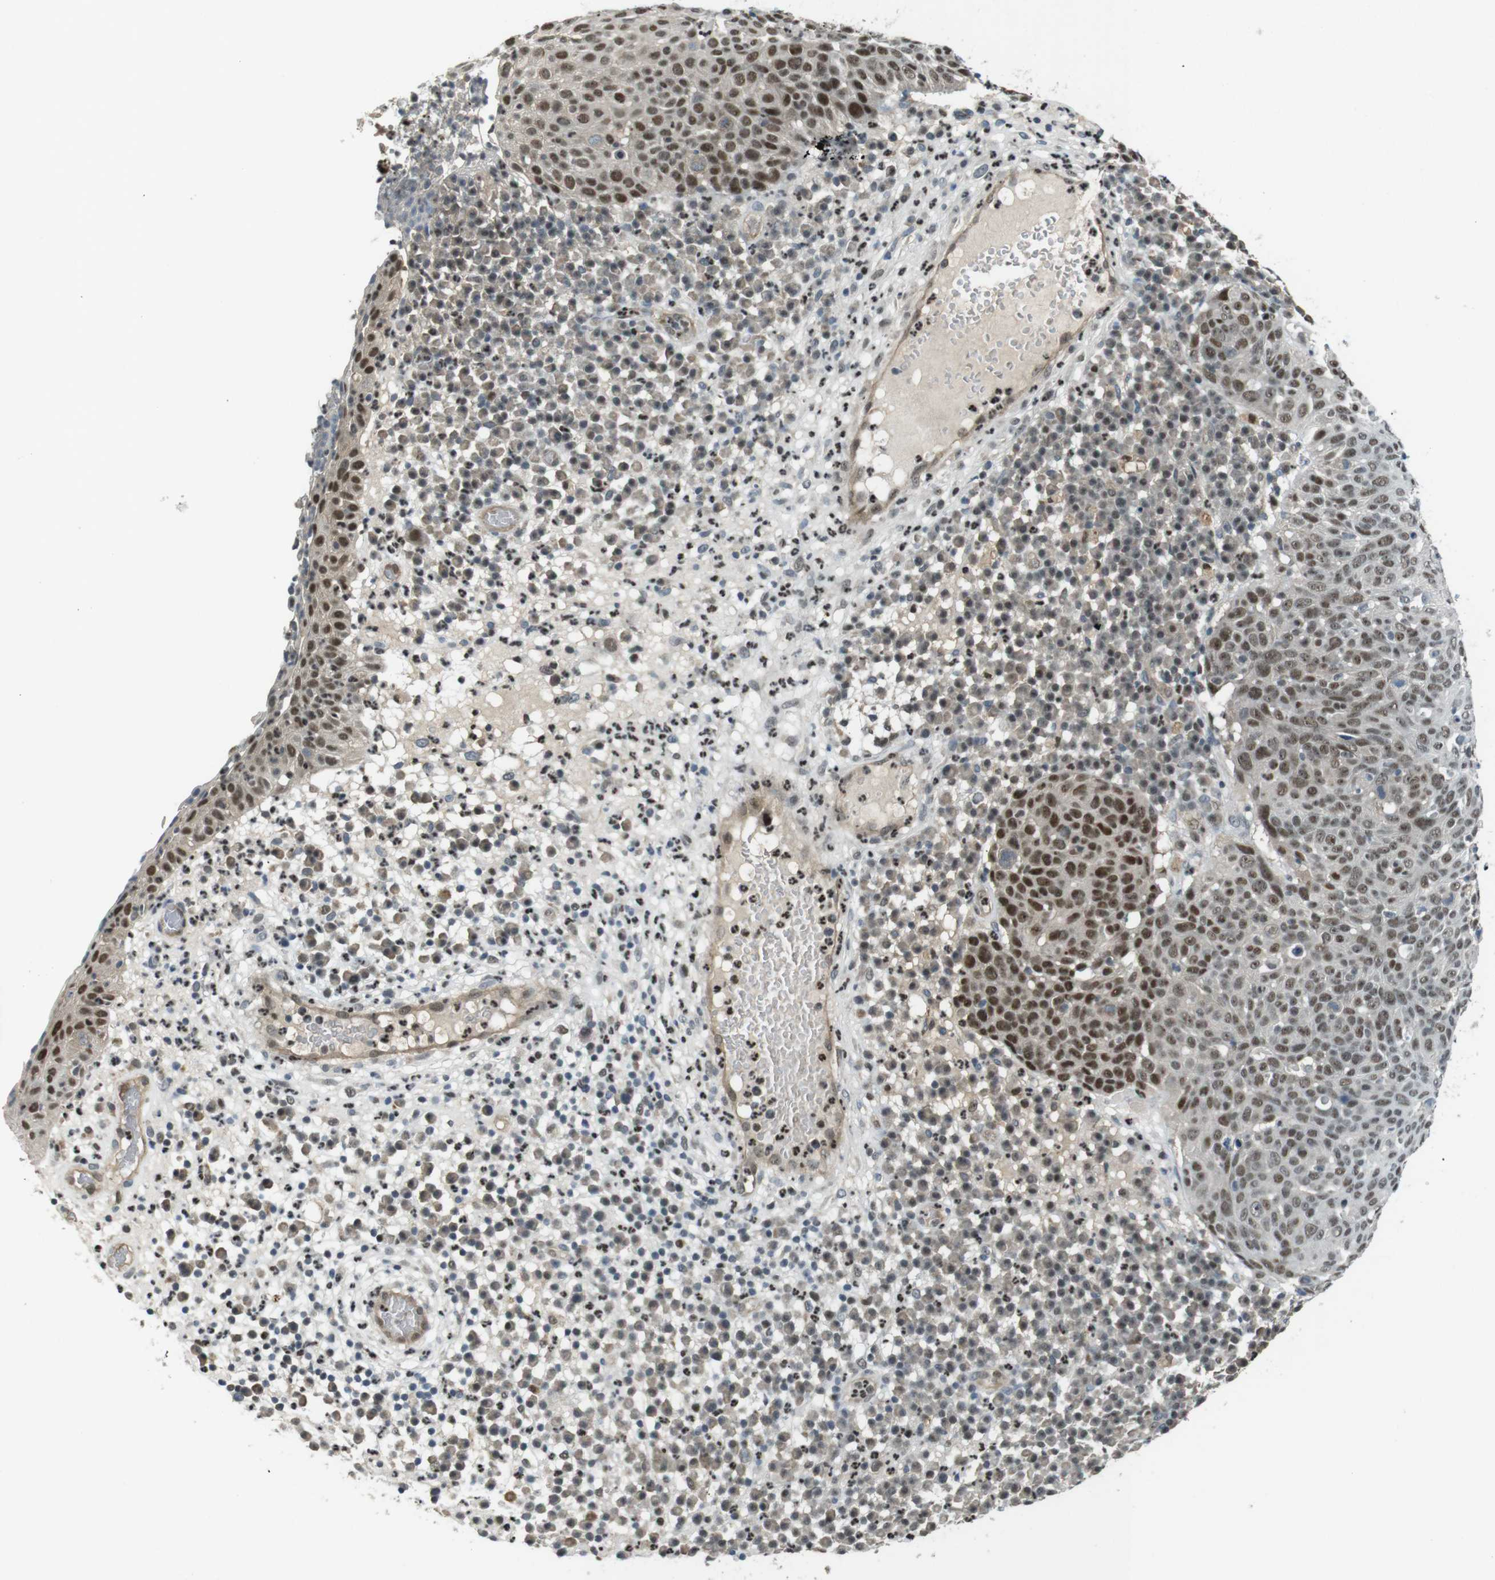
{"staining": {"intensity": "moderate", "quantity": ">75%", "location": "nuclear"}, "tissue": "skin cancer", "cell_type": "Tumor cells", "image_type": "cancer", "snomed": [{"axis": "morphology", "description": "Squamous cell carcinoma in situ, NOS"}, {"axis": "morphology", "description": "Squamous cell carcinoma, NOS"}, {"axis": "topography", "description": "Skin"}], "caption": "IHC staining of skin squamous cell carcinoma in situ, which exhibits medium levels of moderate nuclear staining in approximately >75% of tumor cells indicating moderate nuclear protein staining. The staining was performed using DAB (3,3'-diaminobenzidine) (brown) for protein detection and nuclei were counterstained in hematoxylin (blue).", "gene": "MAPKAPK5", "patient": {"sex": "male", "age": 93}}